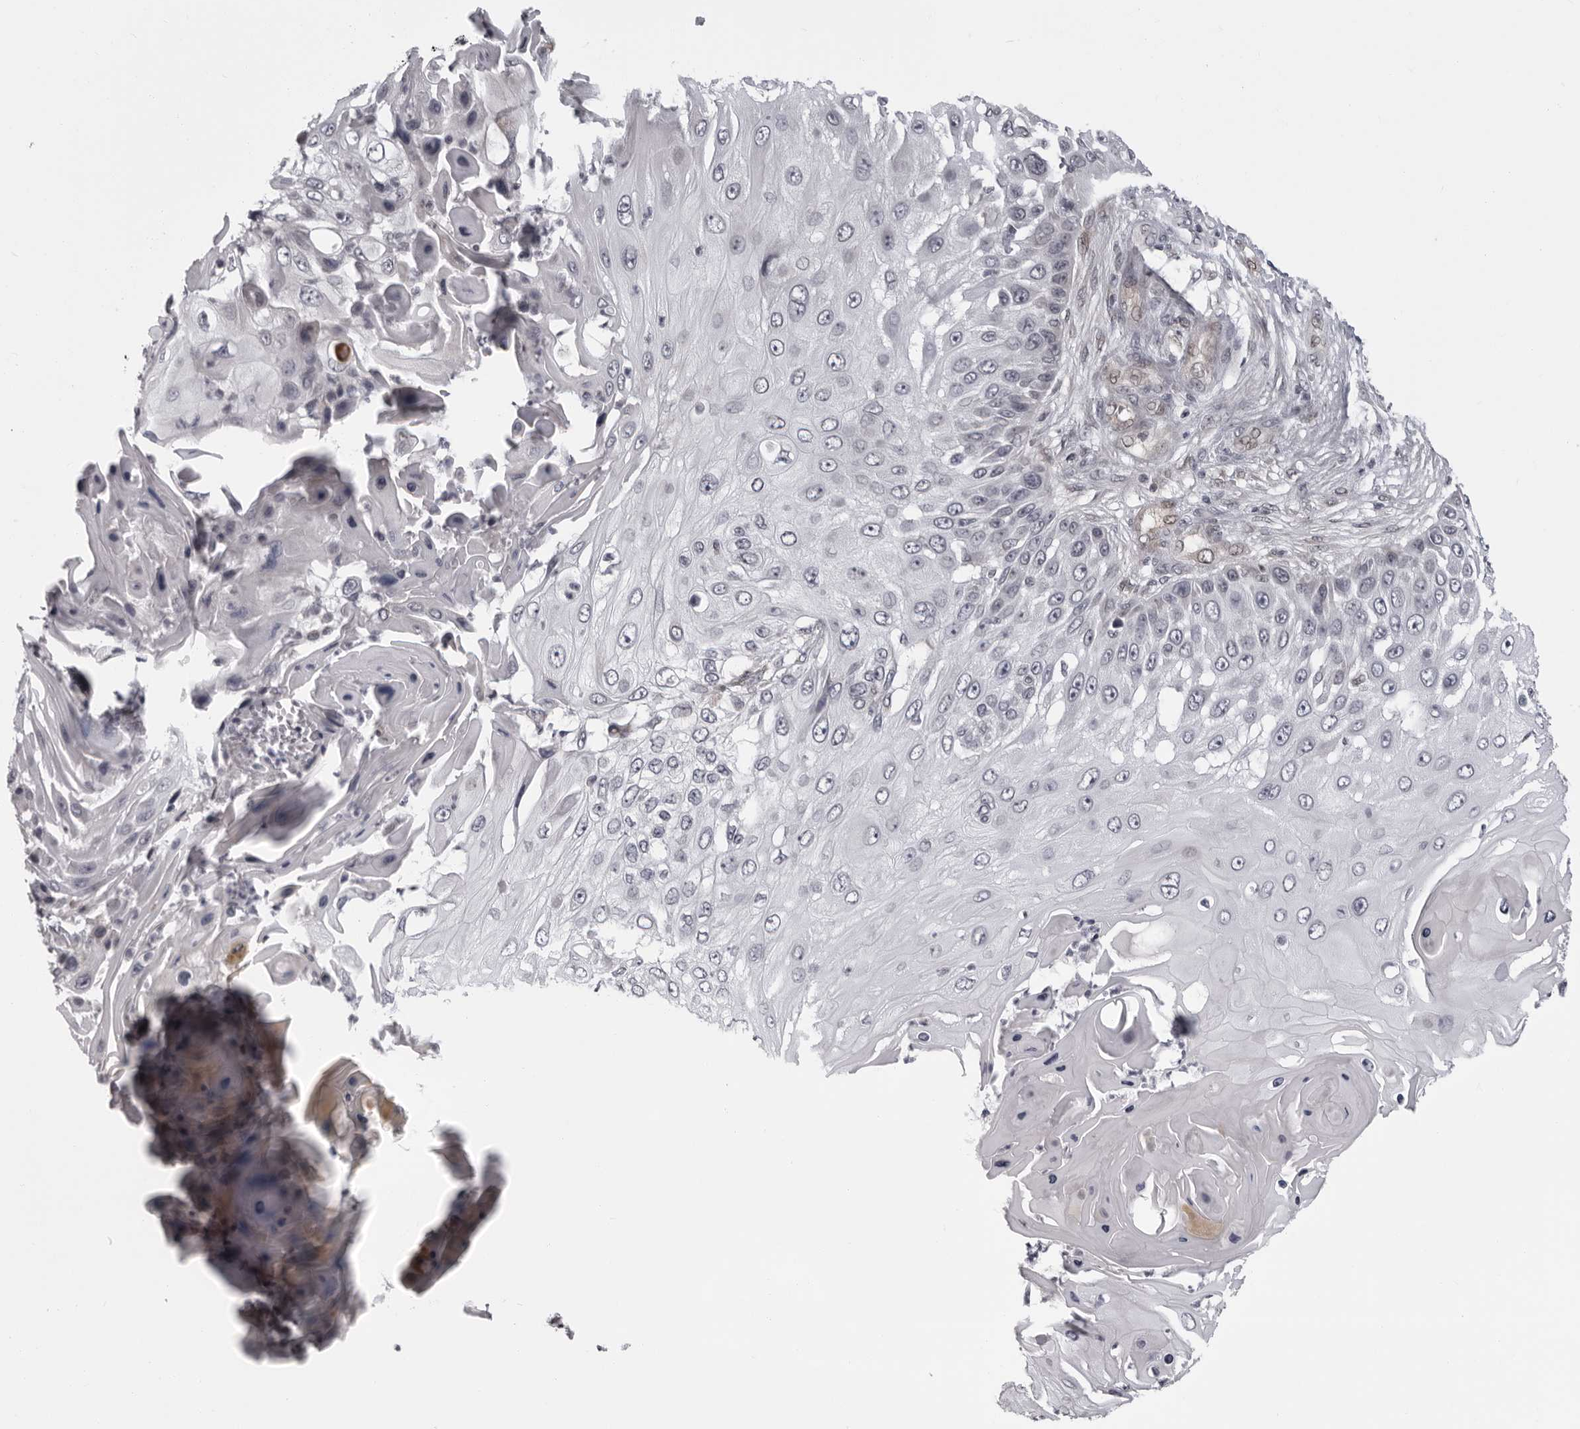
{"staining": {"intensity": "negative", "quantity": "none", "location": "none"}, "tissue": "skin cancer", "cell_type": "Tumor cells", "image_type": "cancer", "snomed": [{"axis": "morphology", "description": "Squamous cell carcinoma, NOS"}, {"axis": "topography", "description": "Skin"}], "caption": "Image shows no protein expression in tumor cells of skin cancer (squamous cell carcinoma) tissue.", "gene": "MAPK12", "patient": {"sex": "female", "age": 44}}